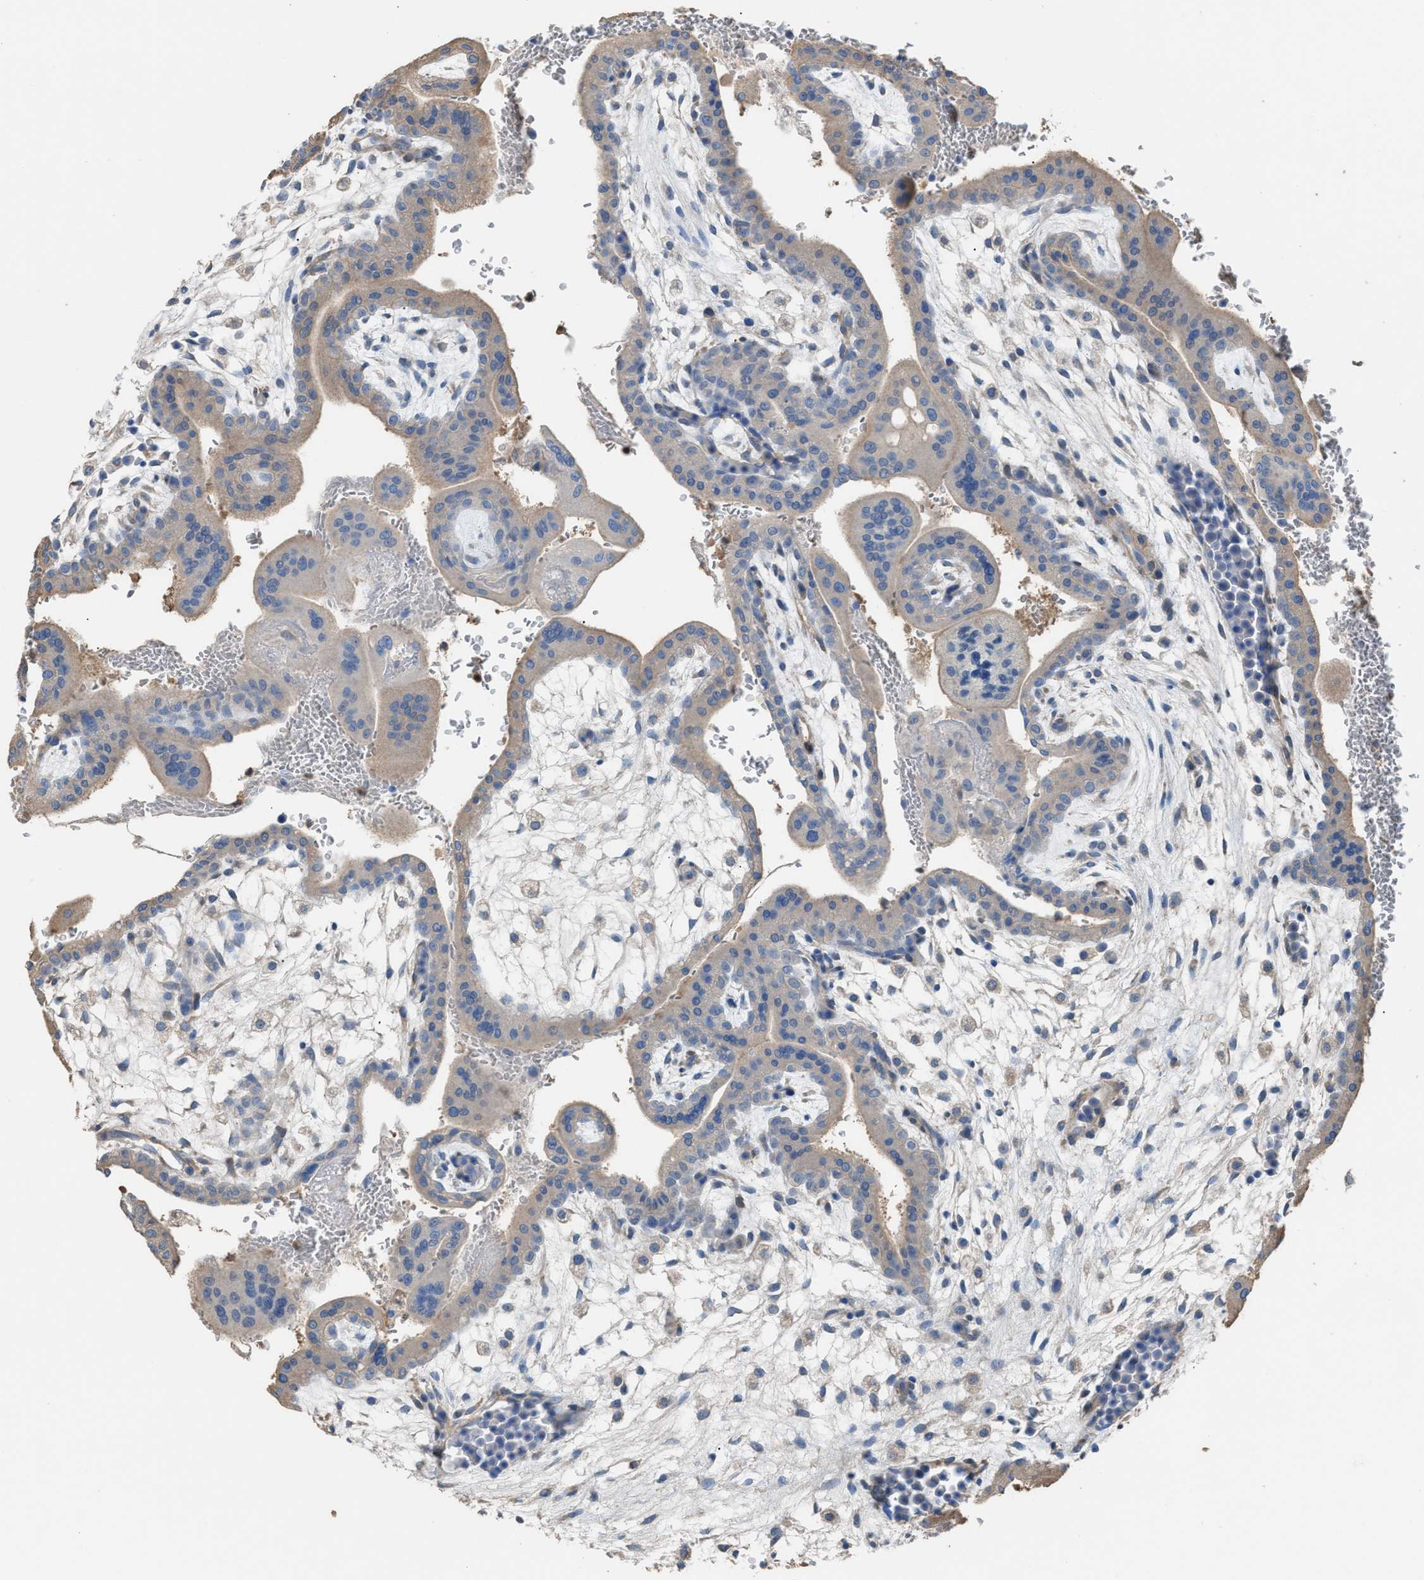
{"staining": {"intensity": "weak", "quantity": ">75%", "location": "cytoplasmic/membranous"}, "tissue": "placenta", "cell_type": "Trophoblastic cells", "image_type": "normal", "snomed": [{"axis": "morphology", "description": "Normal tissue, NOS"}, {"axis": "topography", "description": "Placenta"}], "caption": "A high-resolution image shows immunohistochemistry (IHC) staining of unremarkable placenta, which displays weak cytoplasmic/membranous staining in about >75% of trophoblastic cells.", "gene": "NQO2", "patient": {"sex": "female", "age": 35}}